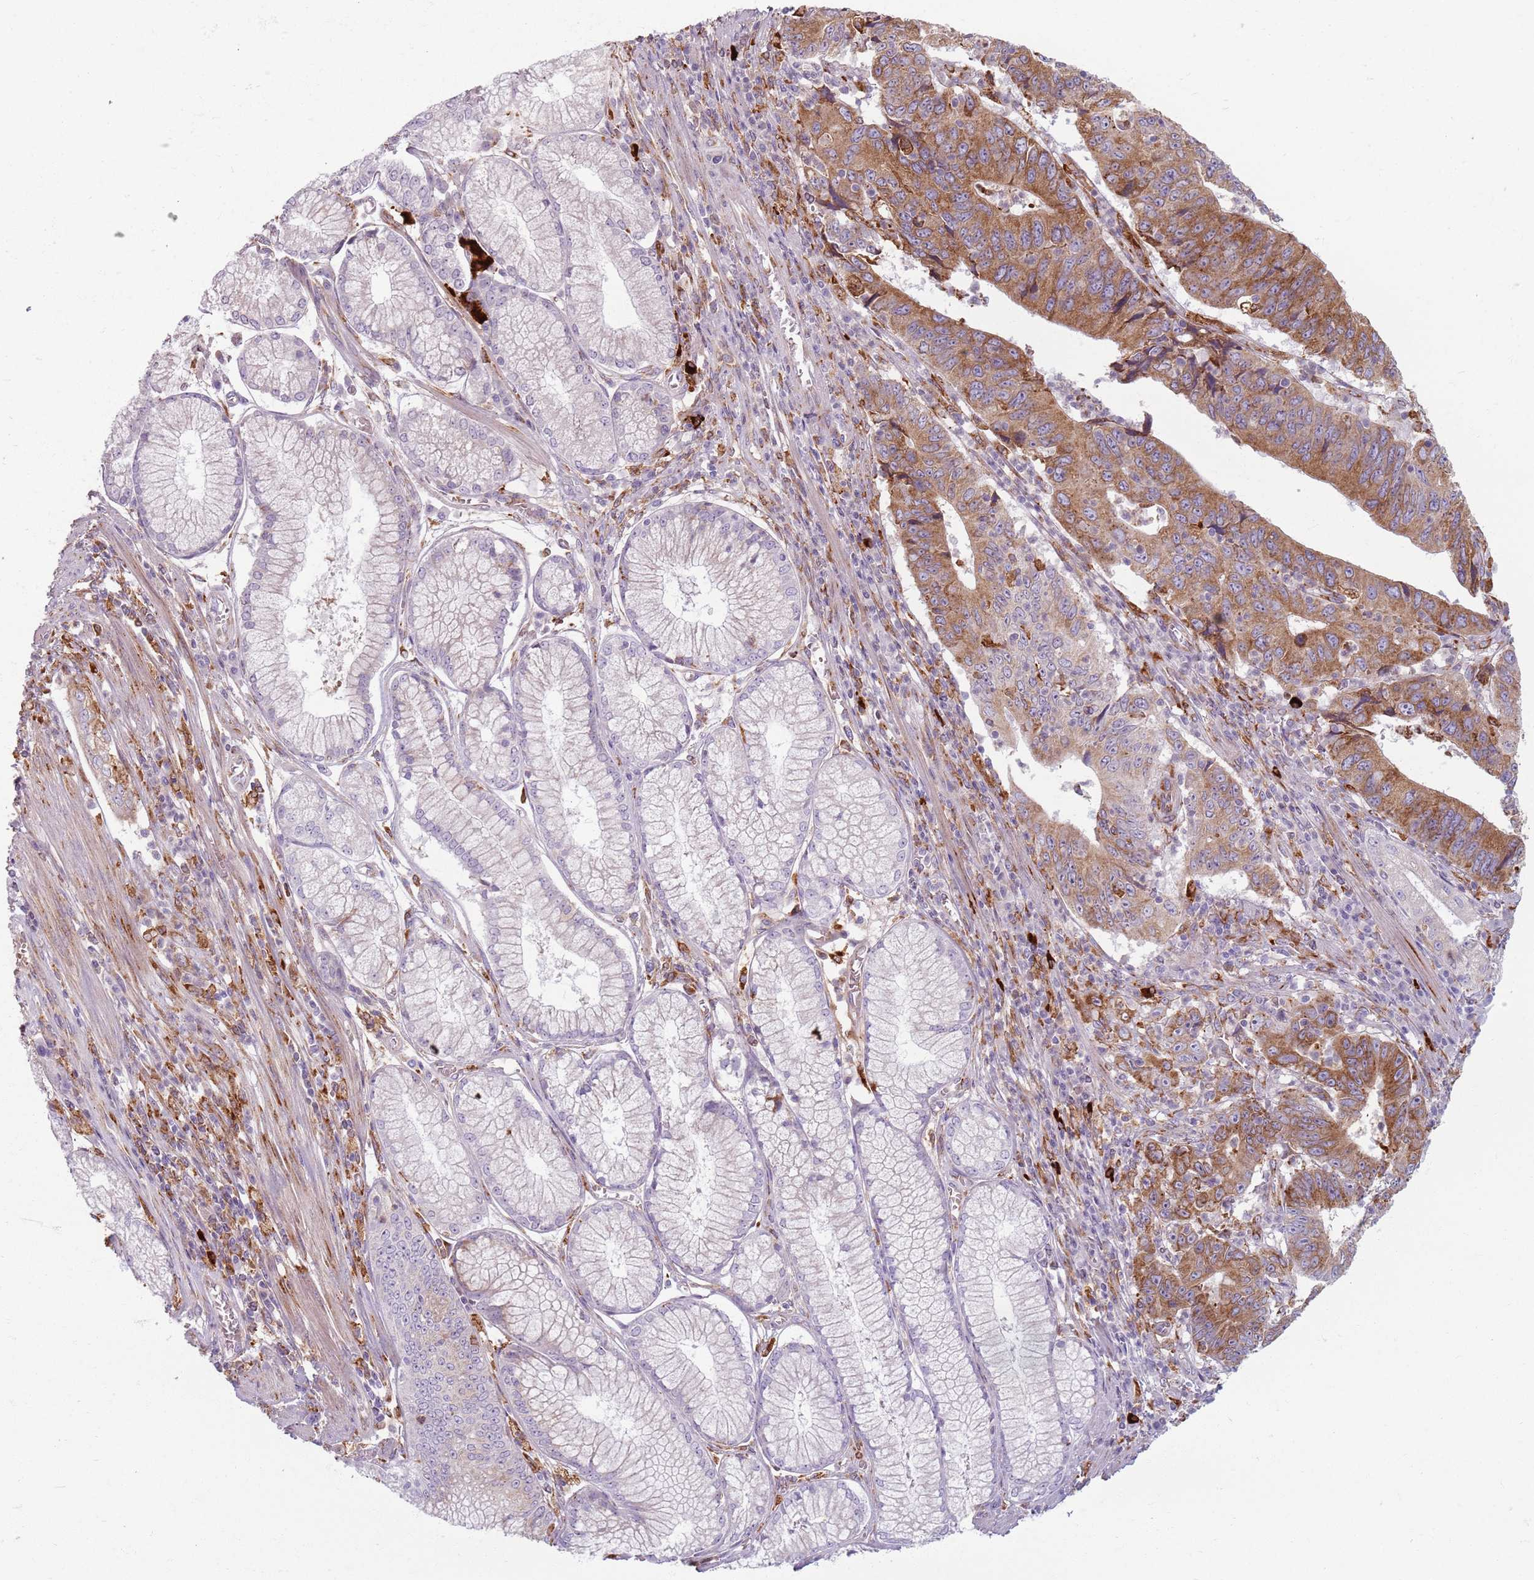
{"staining": {"intensity": "moderate", "quantity": ">75%", "location": "cytoplasmic/membranous"}, "tissue": "stomach cancer", "cell_type": "Tumor cells", "image_type": "cancer", "snomed": [{"axis": "morphology", "description": "Adenocarcinoma, NOS"}, {"axis": "topography", "description": "Stomach"}], "caption": "Stomach cancer (adenocarcinoma) tissue demonstrates moderate cytoplasmic/membranous expression in about >75% of tumor cells, visualized by immunohistochemistry.", "gene": "COLGALT1", "patient": {"sex": "male", "age": 59}}